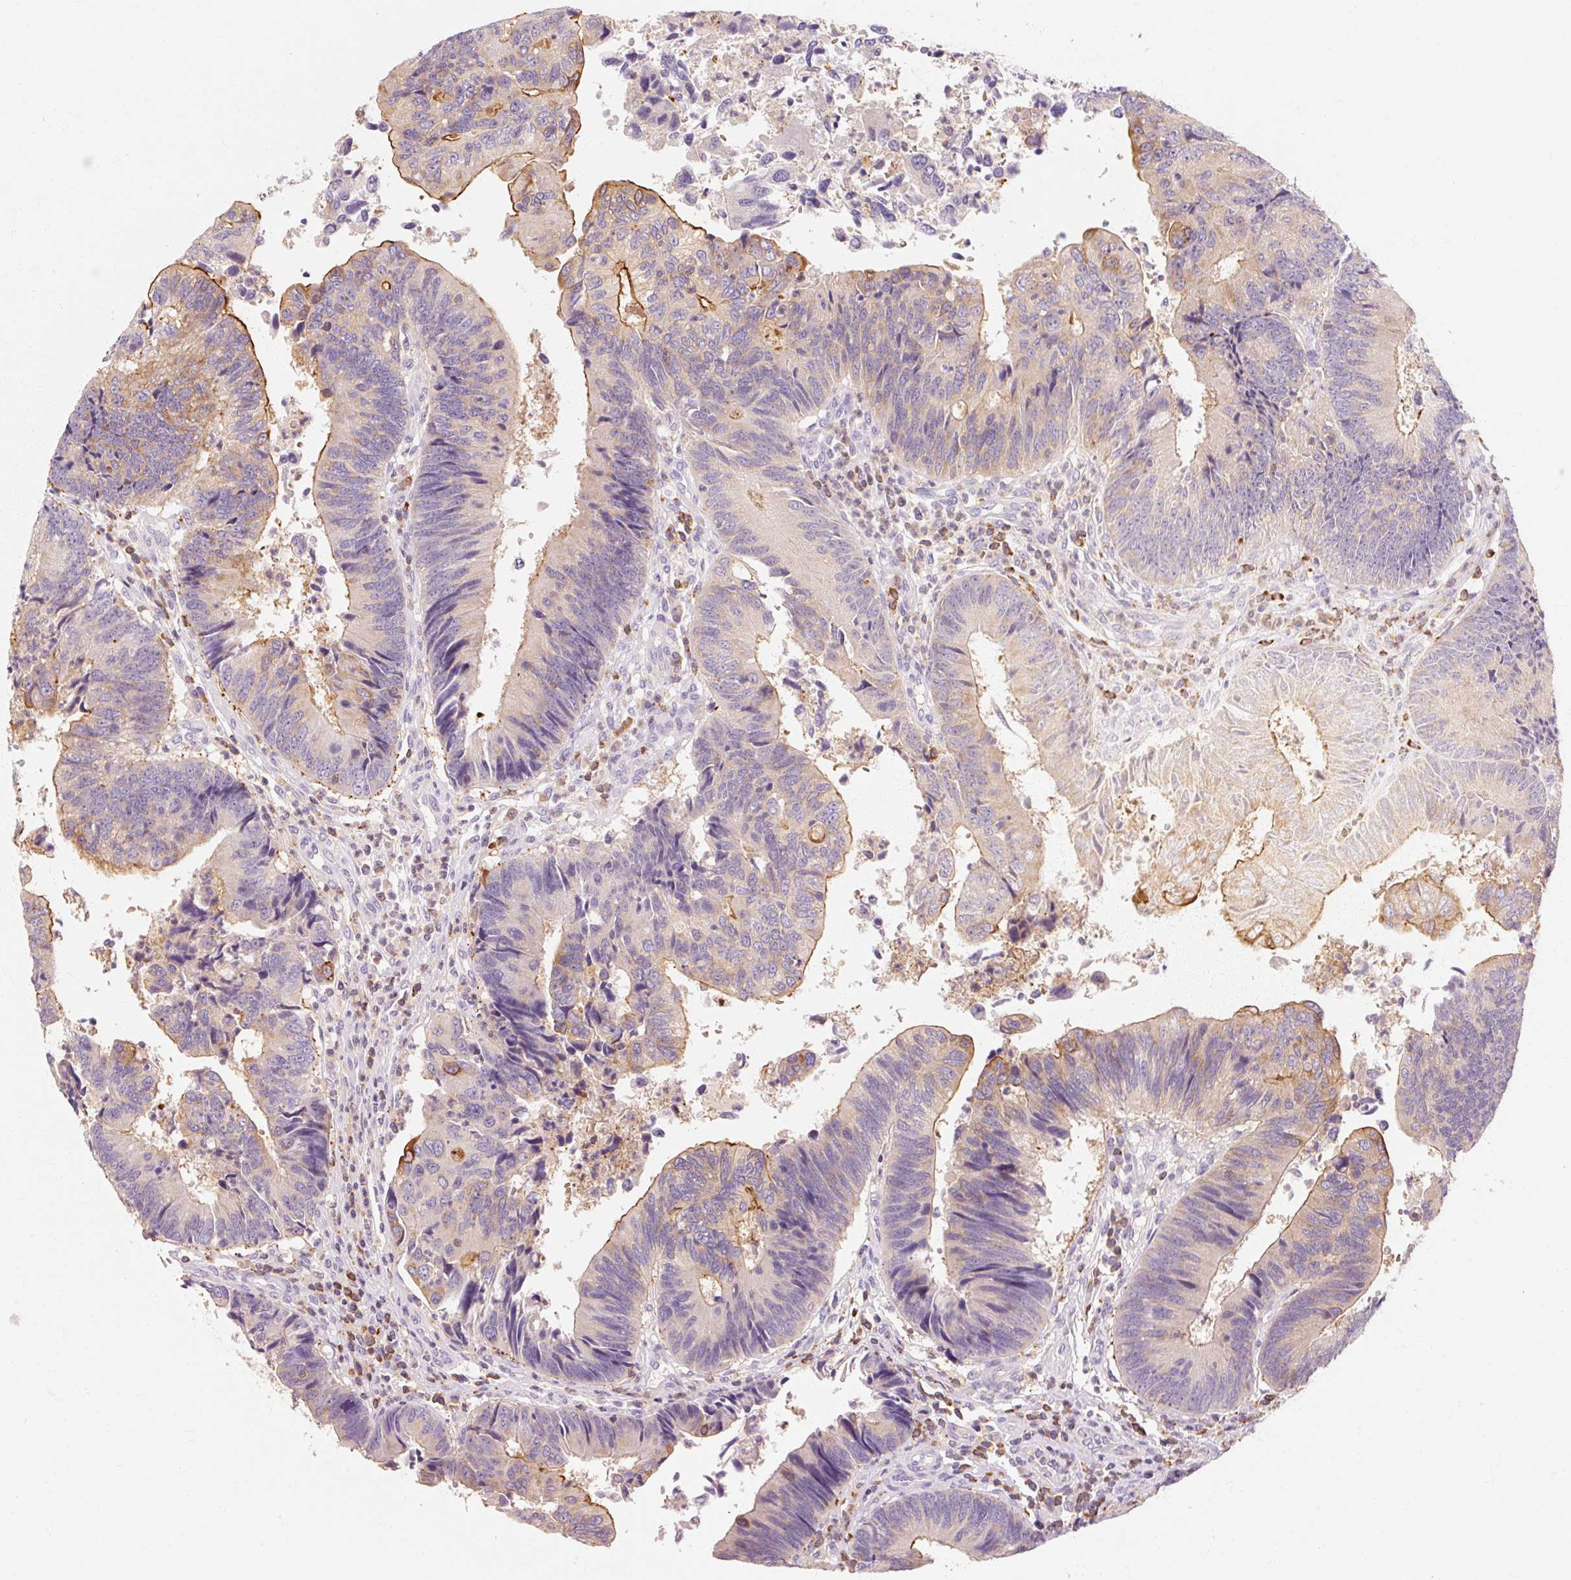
{"staining": {"intensity": "moderate", "quantity": "<25%", "location": "cytoplasmic/membranous"}, "tissue": "colorectal cancer", "cell_type": "Tumor cells", "image_type": "cancer", "snomed": [{"axis": "morphology", "description": "Adenocarcinoma, NOS"}, {"axis": "topography", "description": "Colon"}], "caption": "Tumor cells demonstrate low levels of moderate cytoplasmic/membranous expression in about <25% of cells in human colorectal cancer (adenocarcinoma).", "gene": "OR8K1", "patient": {"sex": "female", "age": 67}}